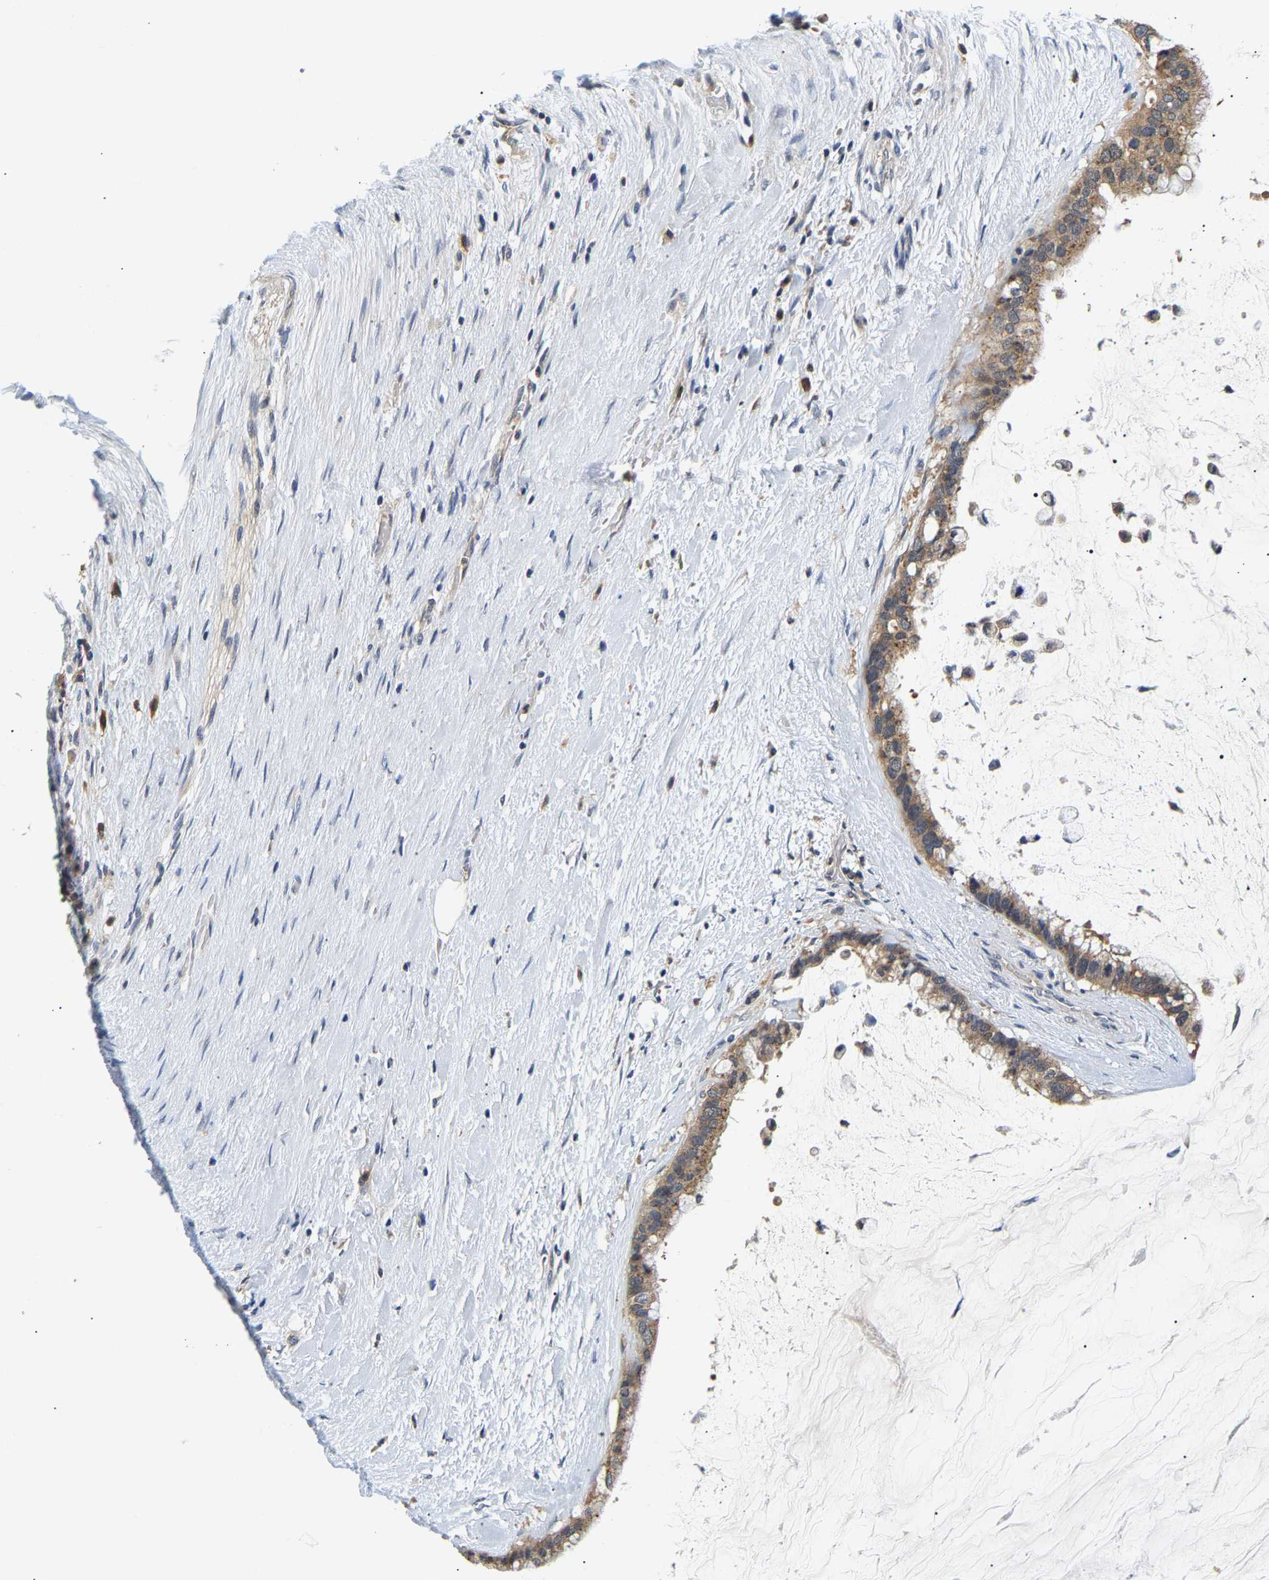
{"staining": {"intensity": "moderate", "quantity": ">75%", "location": "cytoplasmic/membranous"}, "tissue": "pancreatic cancer", "cell_type": "Tumor cells", "image_type": "cancer", "snomed": [{"axis": "morphology", "description": "Adenocarcinoma, NOS"}, {"axis": "topography", "description": "Pancreas"}], "caption": "Pancreatic adenocarcinoma was stained to show a protein in brown. There is medium levels of moderate cytoplasmic/membranous positivity in approximately >75% of tumor cells. (brown staining indicates protein expression, while blue staining denotes nuclei).", "gene": "PPID", "patient": {"sex": "male", "age": 41}}